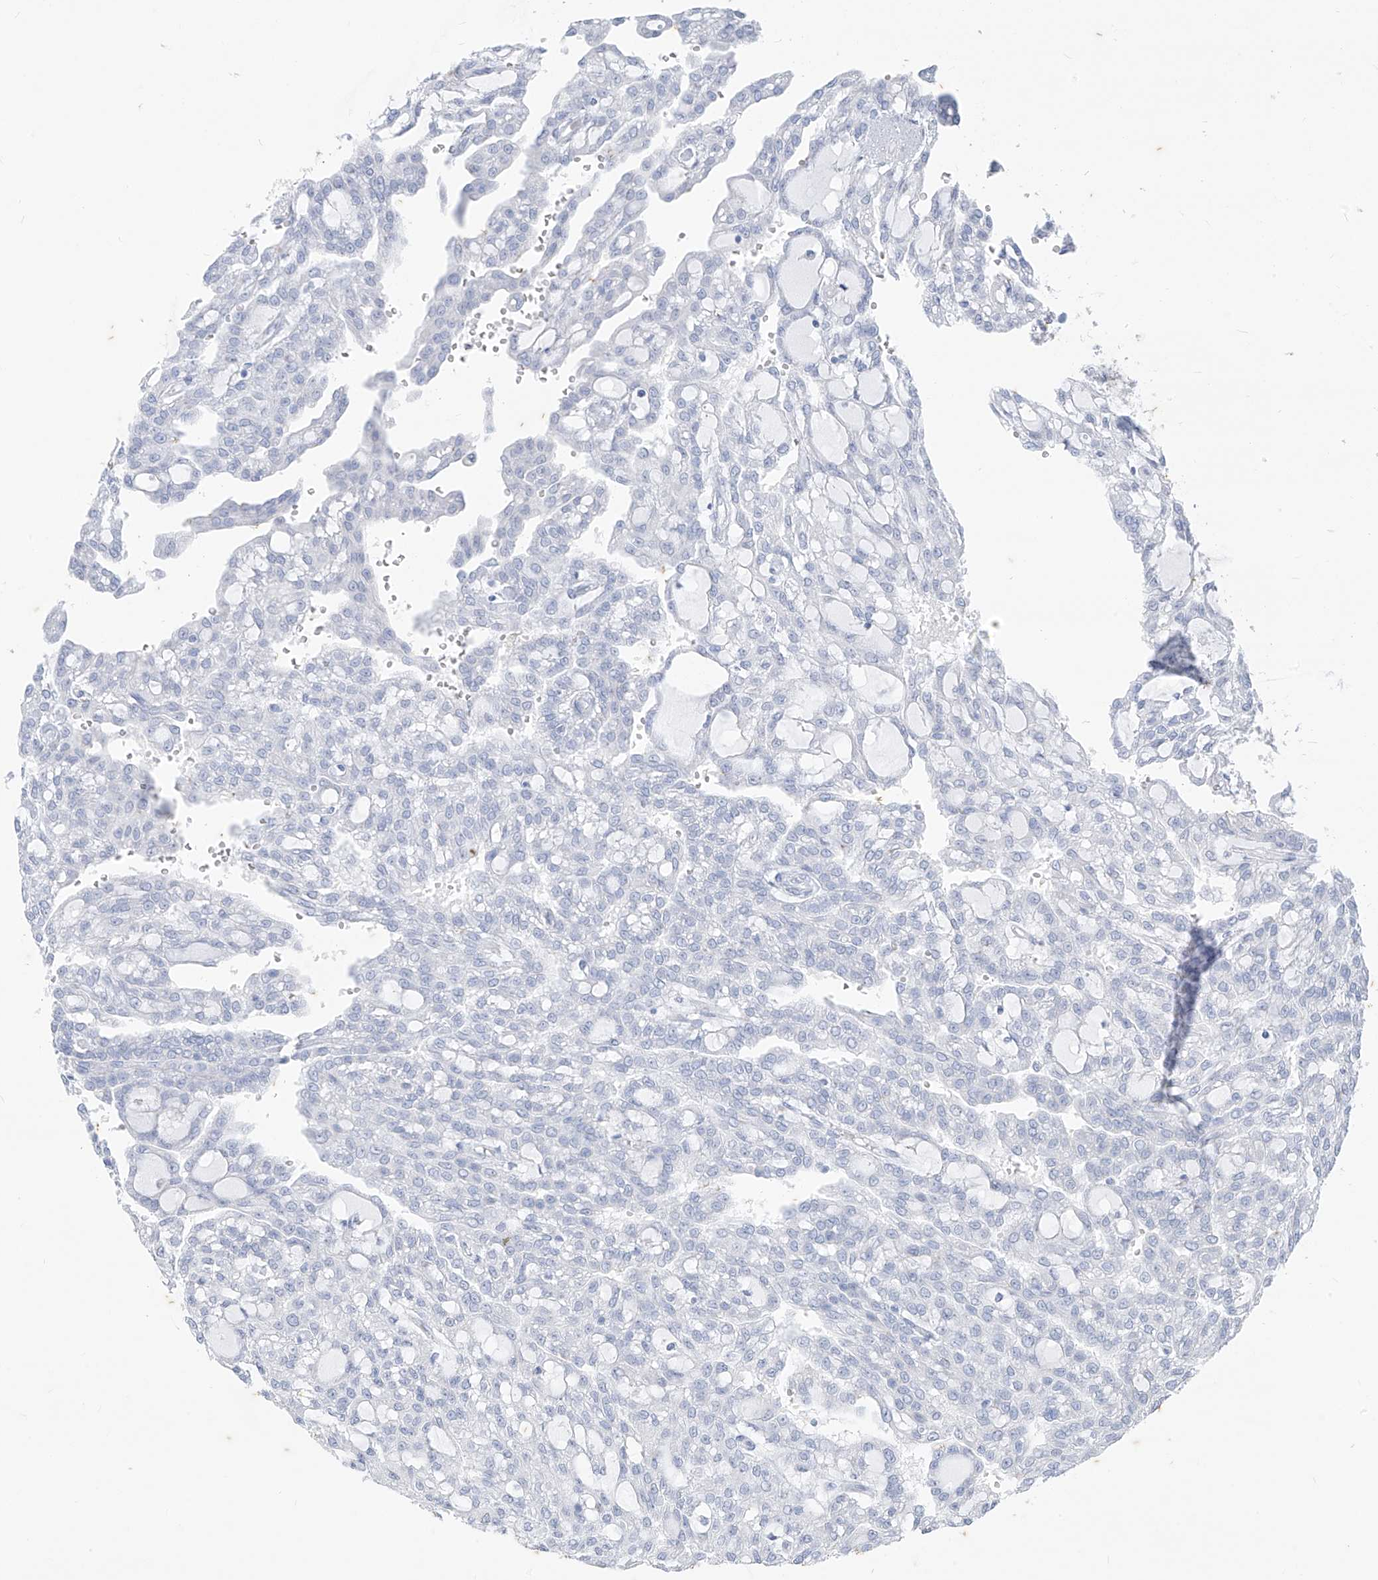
{"staining": {"intensity": "negative", "quantity": "none", "location": "none"}, "tissue": "renal cancer", "cell_type": "Tumor cells", "image_type": "cancer", "snomed": [{"axis": "morphology", "description": "Adenocarcinoma, NOS"}, {"axis": "topography", "description": "Kidney"}], "caption": "Tumor cells are negative for protein expression in human adenocarcinoma (renal).", "gene": "CX3CR1", "patient": {"sex": "male", "age": 63}}